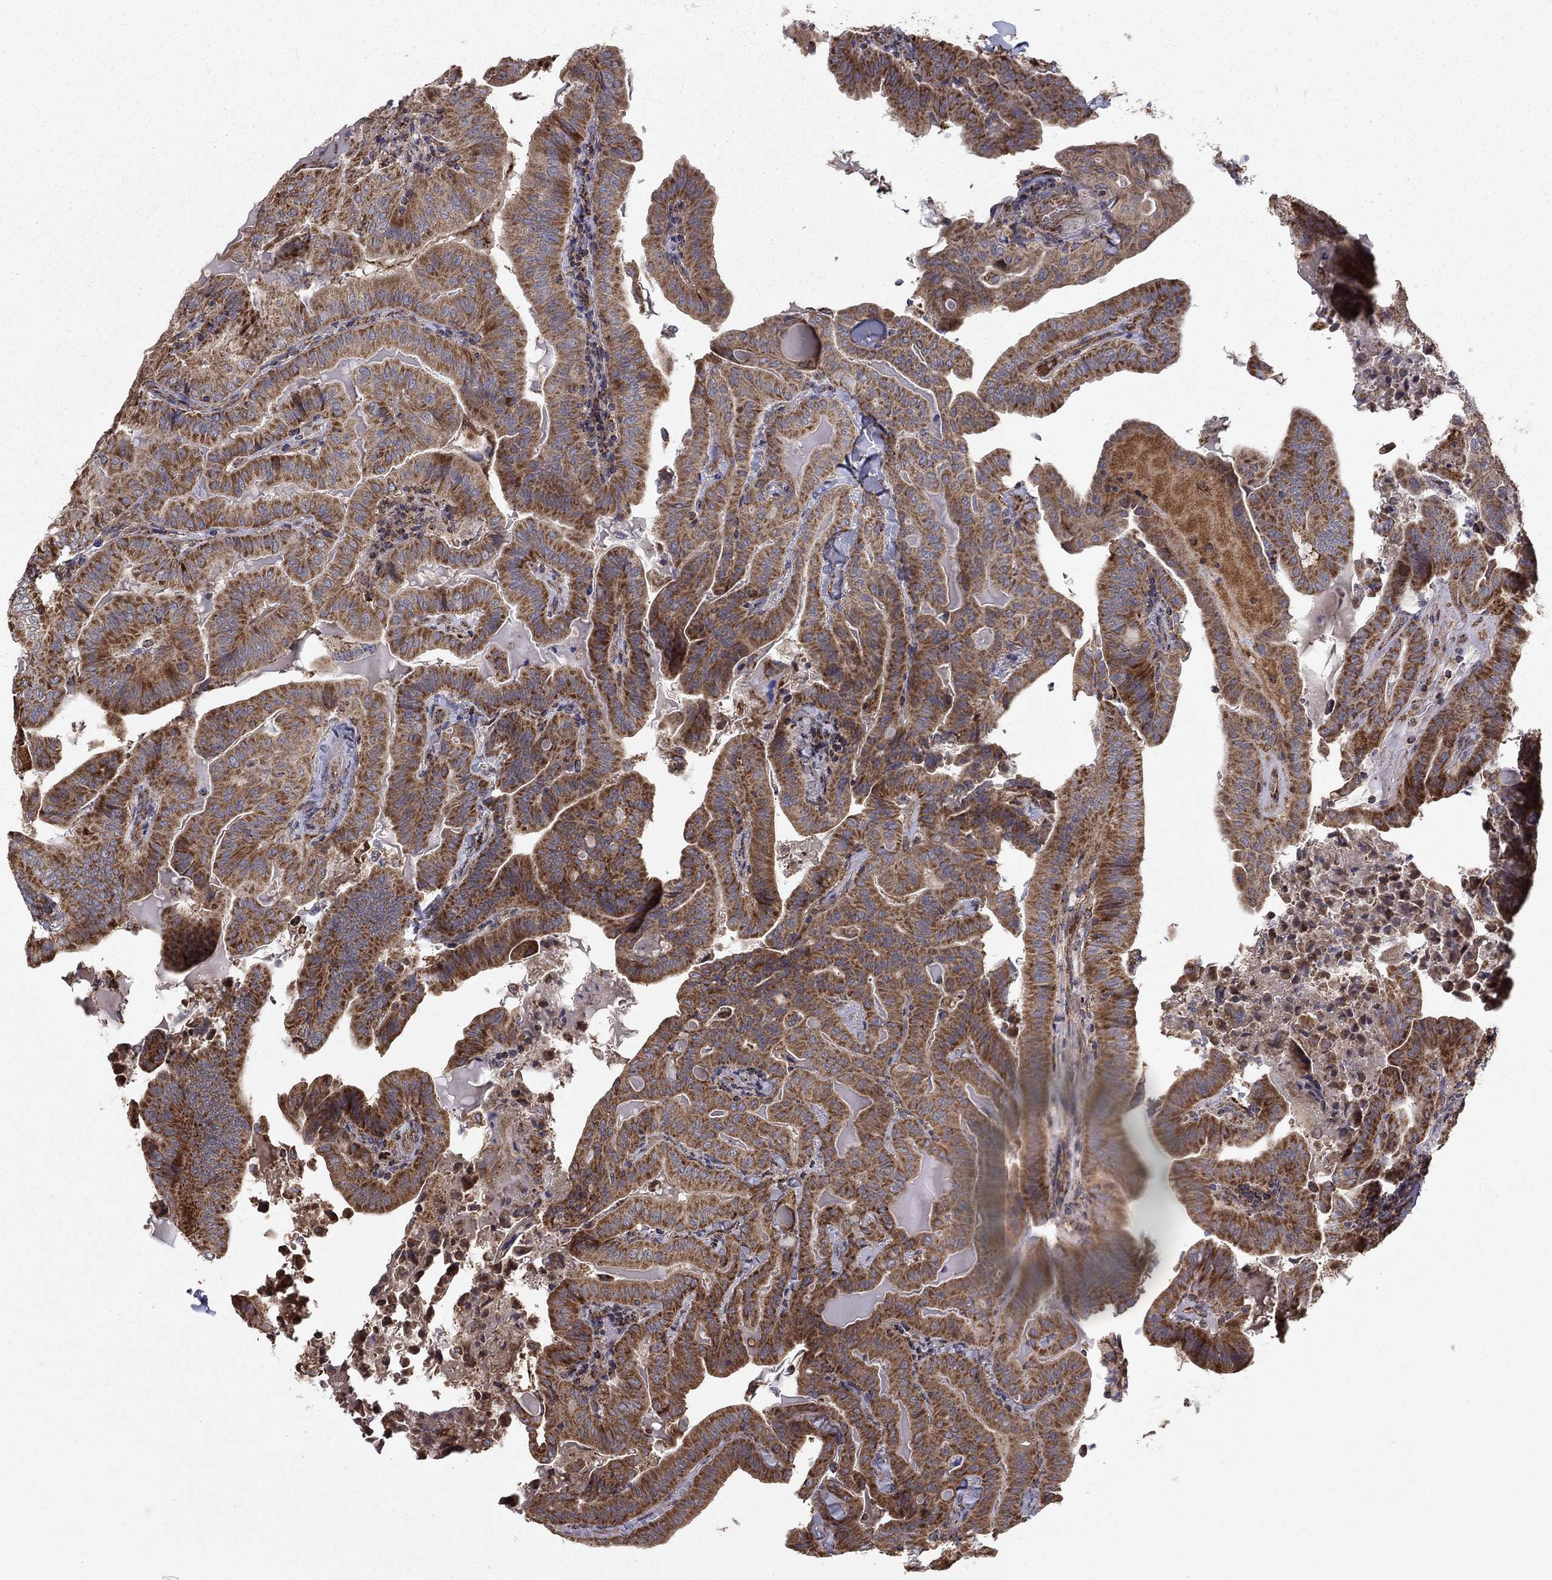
{"staining": {"intensity": "strong", "quantity": "25%-75%", "location": "cytoplasmic/membranous"}, "tissue": "thyroid cancer", "cell_type": "Tumor cells", "image_type": "cancer", "snomed": [{"axis": "morphology", "description": "Papillary adenocarcinoma, NOS"}, {"axis": "topography", "description": "Thyroid gland"}], "caption": "An immunohistochemistry (IHC) micrograph of neoplastic tissue is shown. Protein staining in brown highlights strong cytoplasmic/membranous positivity in thyroid cancer within tumor cells.", "gene": "NDUFS8", "patient": {"sex": "female", "age": 68}}